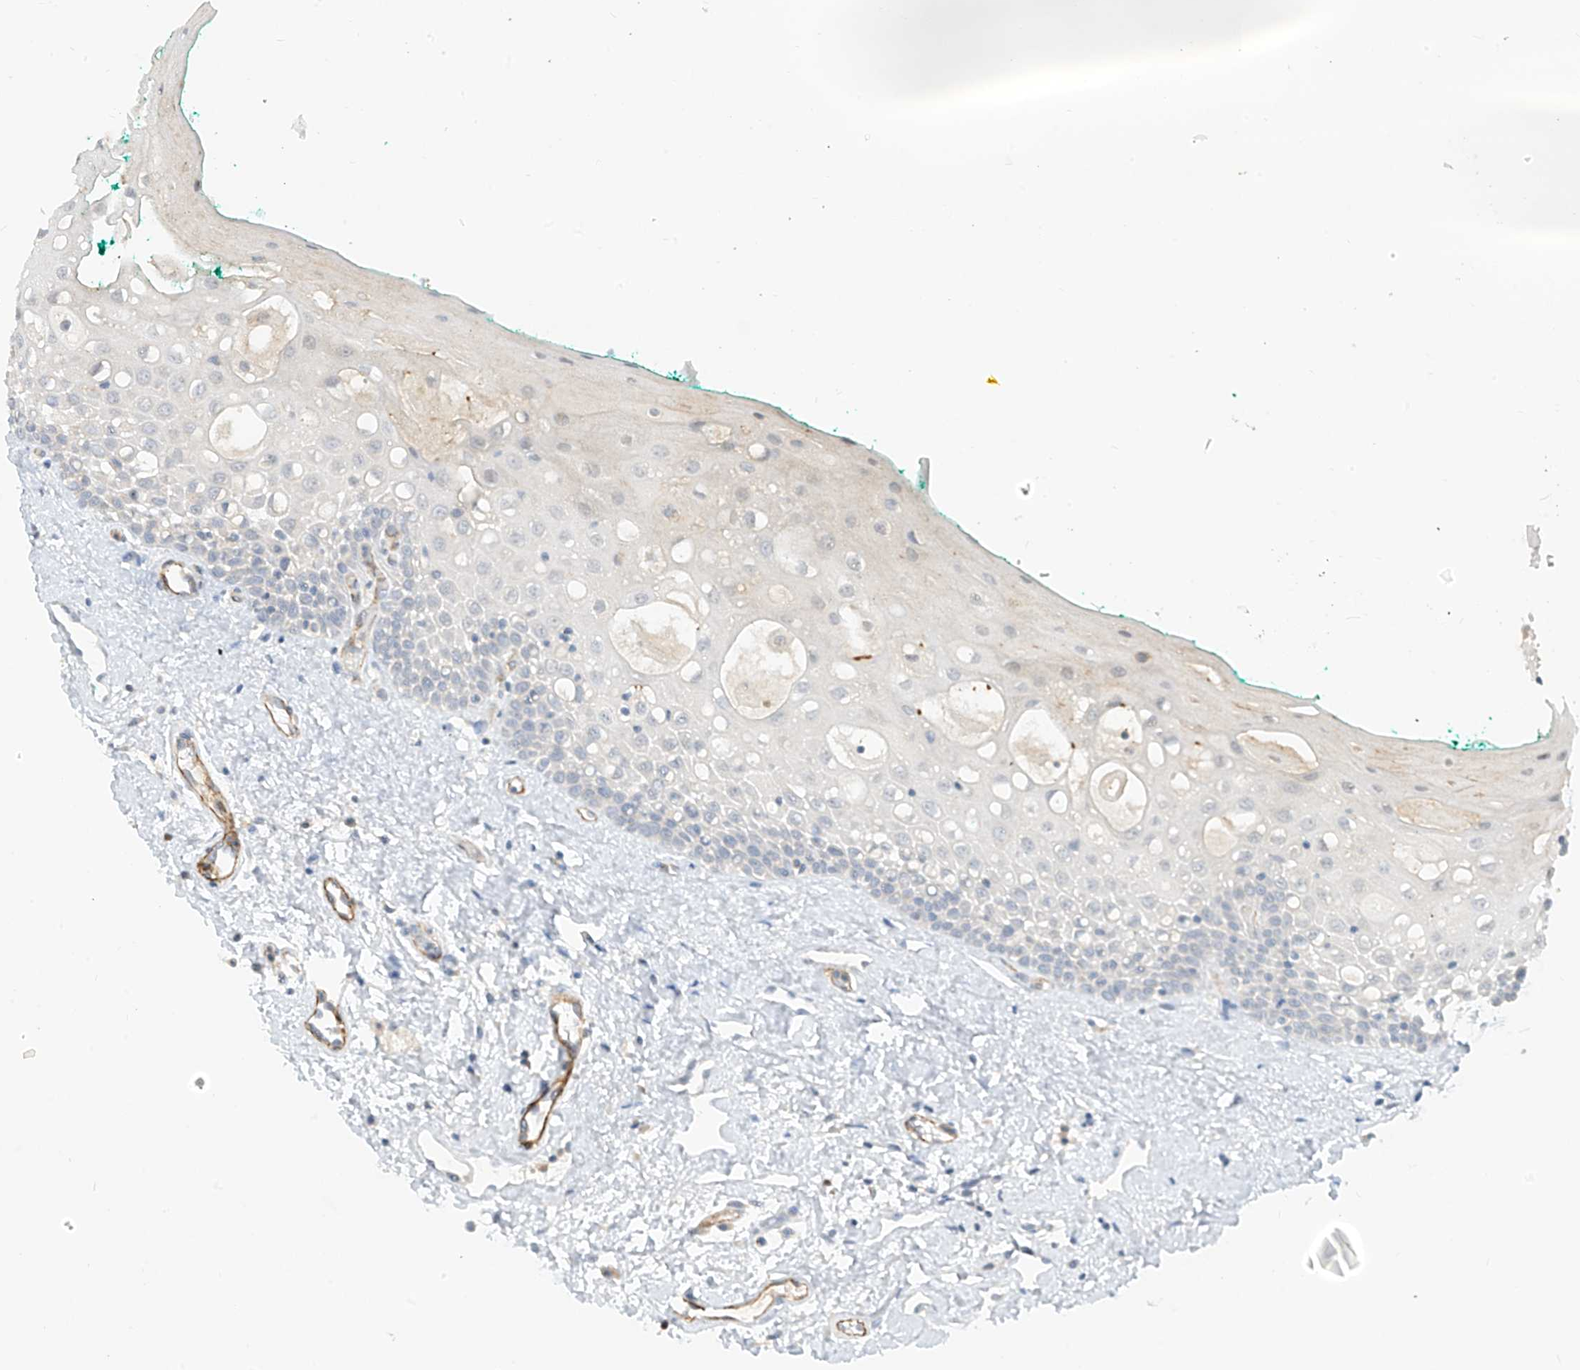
{"staining": {"intensity": "weak", "quantity": "<25%", "location": "nuclear"}, "tissue": "oral mucosa", "cell_type": "Squamous epithelial cells", "image_type": "normal", "snomed": [{"axis": "morphology", "description": "Normal tissue, NOS"}, {"axis": "topography", "description": "Oral tissue"}], "caption": "This is a histopathology image of immunohistochemistry staining of unremarkable oral mucosa, which shows no expression in squamous epithelial cells.", "gene": "C2orf42", "patient": {"sex": "female", "age": 70}}